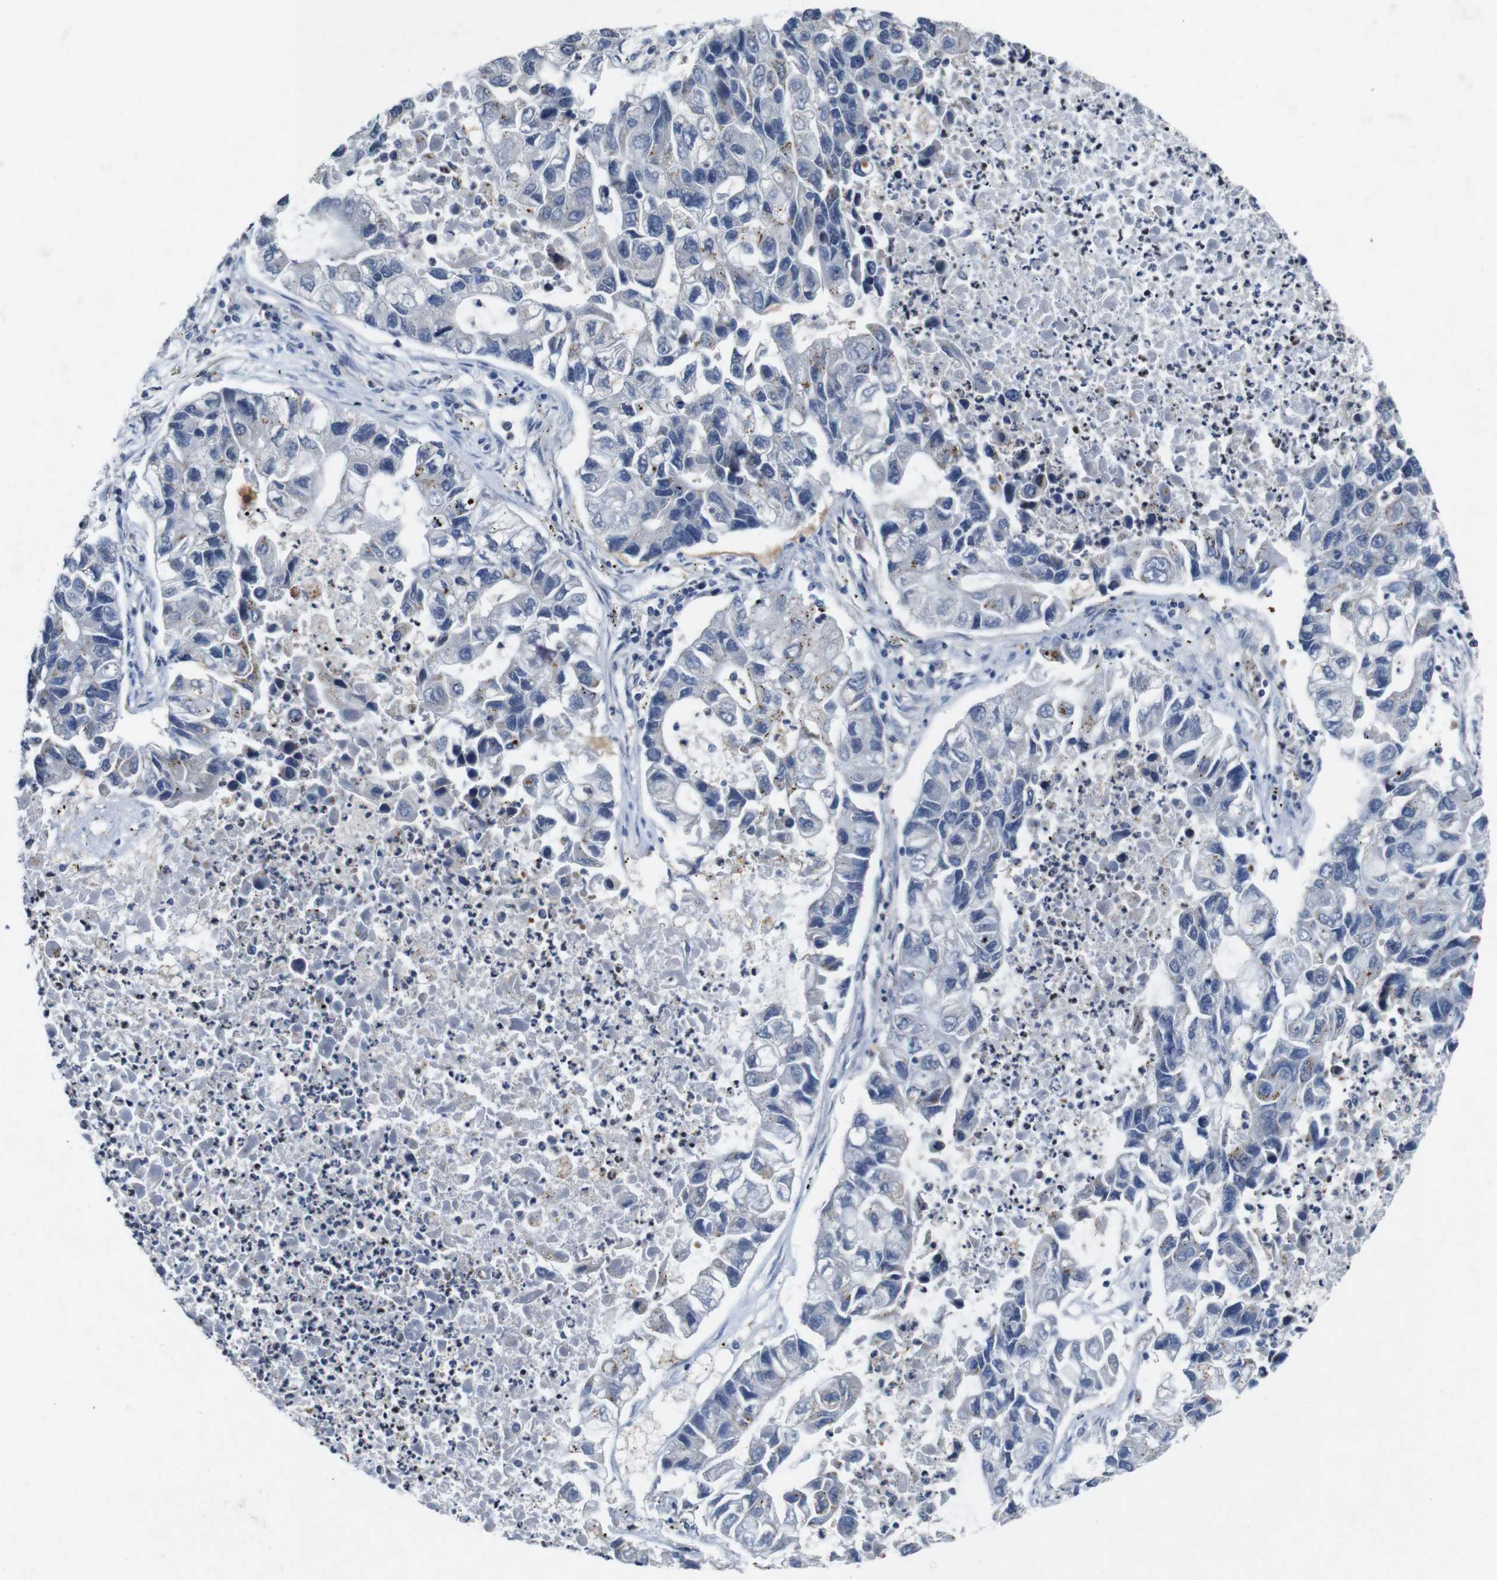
{"staining": {"intensity": "negative", "quantity": "none", "location": "none"}, "tissue": "lung cancer", "cell_type": "Tumor cells", "image_type": "cancer", "snomed": [{"axis": "morphology", "description": "Adenocarcinoma, NOS"}, {"axis": "topography", "description": "Lung"}], "caption": "This is an IHC histopathology image of adenocarcinoma (lung). There is no expression in tumor cells.", "gene": "AKT3", "patient": {"sex": "female", "age": 51}}